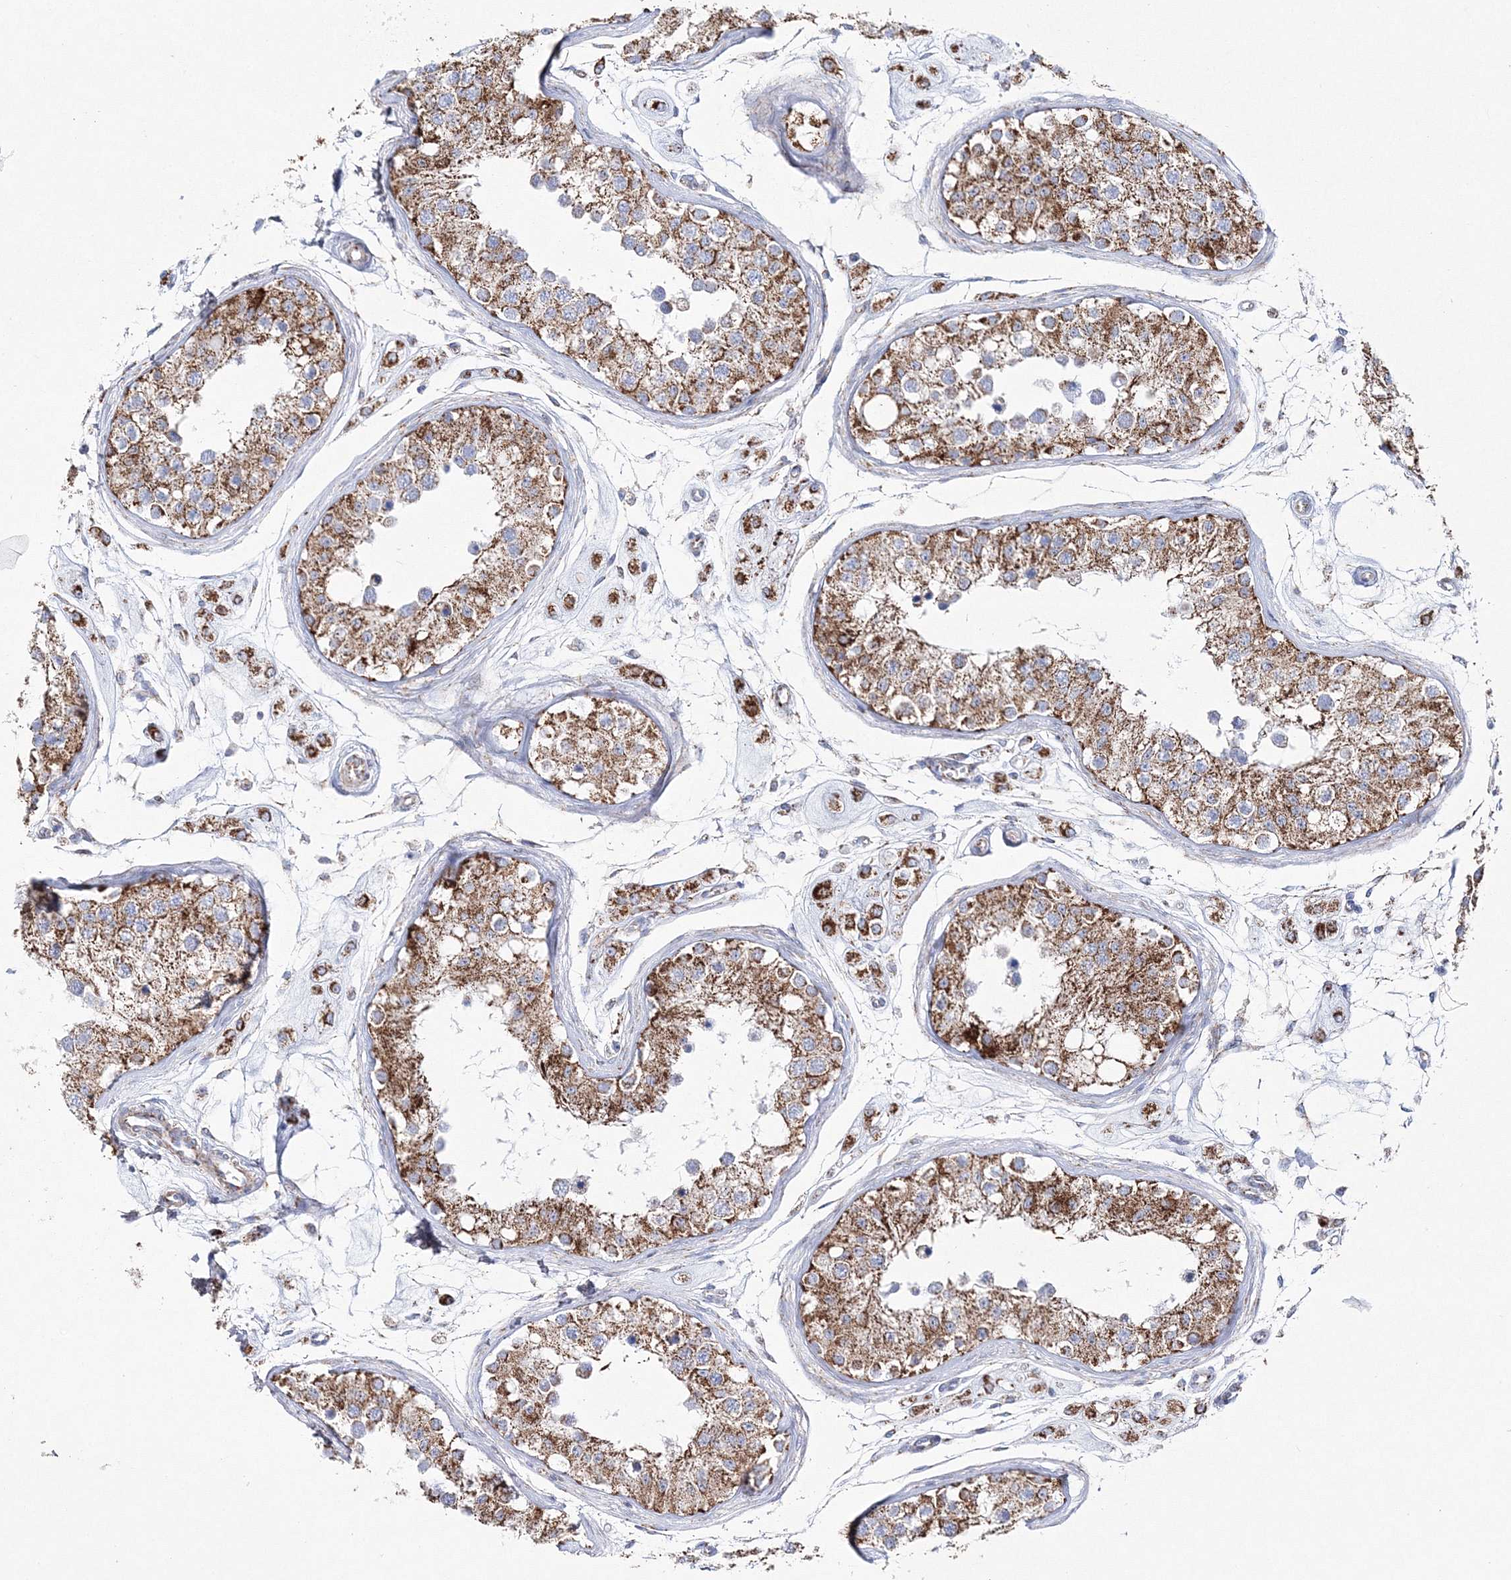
{"staining": {"intensity": "strong", "quantity": "25%-75%", "location": "cytoplasmic/membranous"}, "tissue": "testis", "cell_type": "Cells in seminiferous ducts", "image_type": "normal", "snomed": [{"axis": "morphology", "description": "Normal tissue, NOS"}, {"axis": "morphology", "description": "Adenocarcinoma, metastatic, NOS"}, {"axis": "topography", "description": "Testis"}], "caption": "This image reveals IHC staining of normal testis, with high strong cytoplasmic/membranous positivity in approximately 25%-75% of cells in seminiferous ducts.", "gene": "HIBCH", "patient": {"sex": "male", "age": 26}}